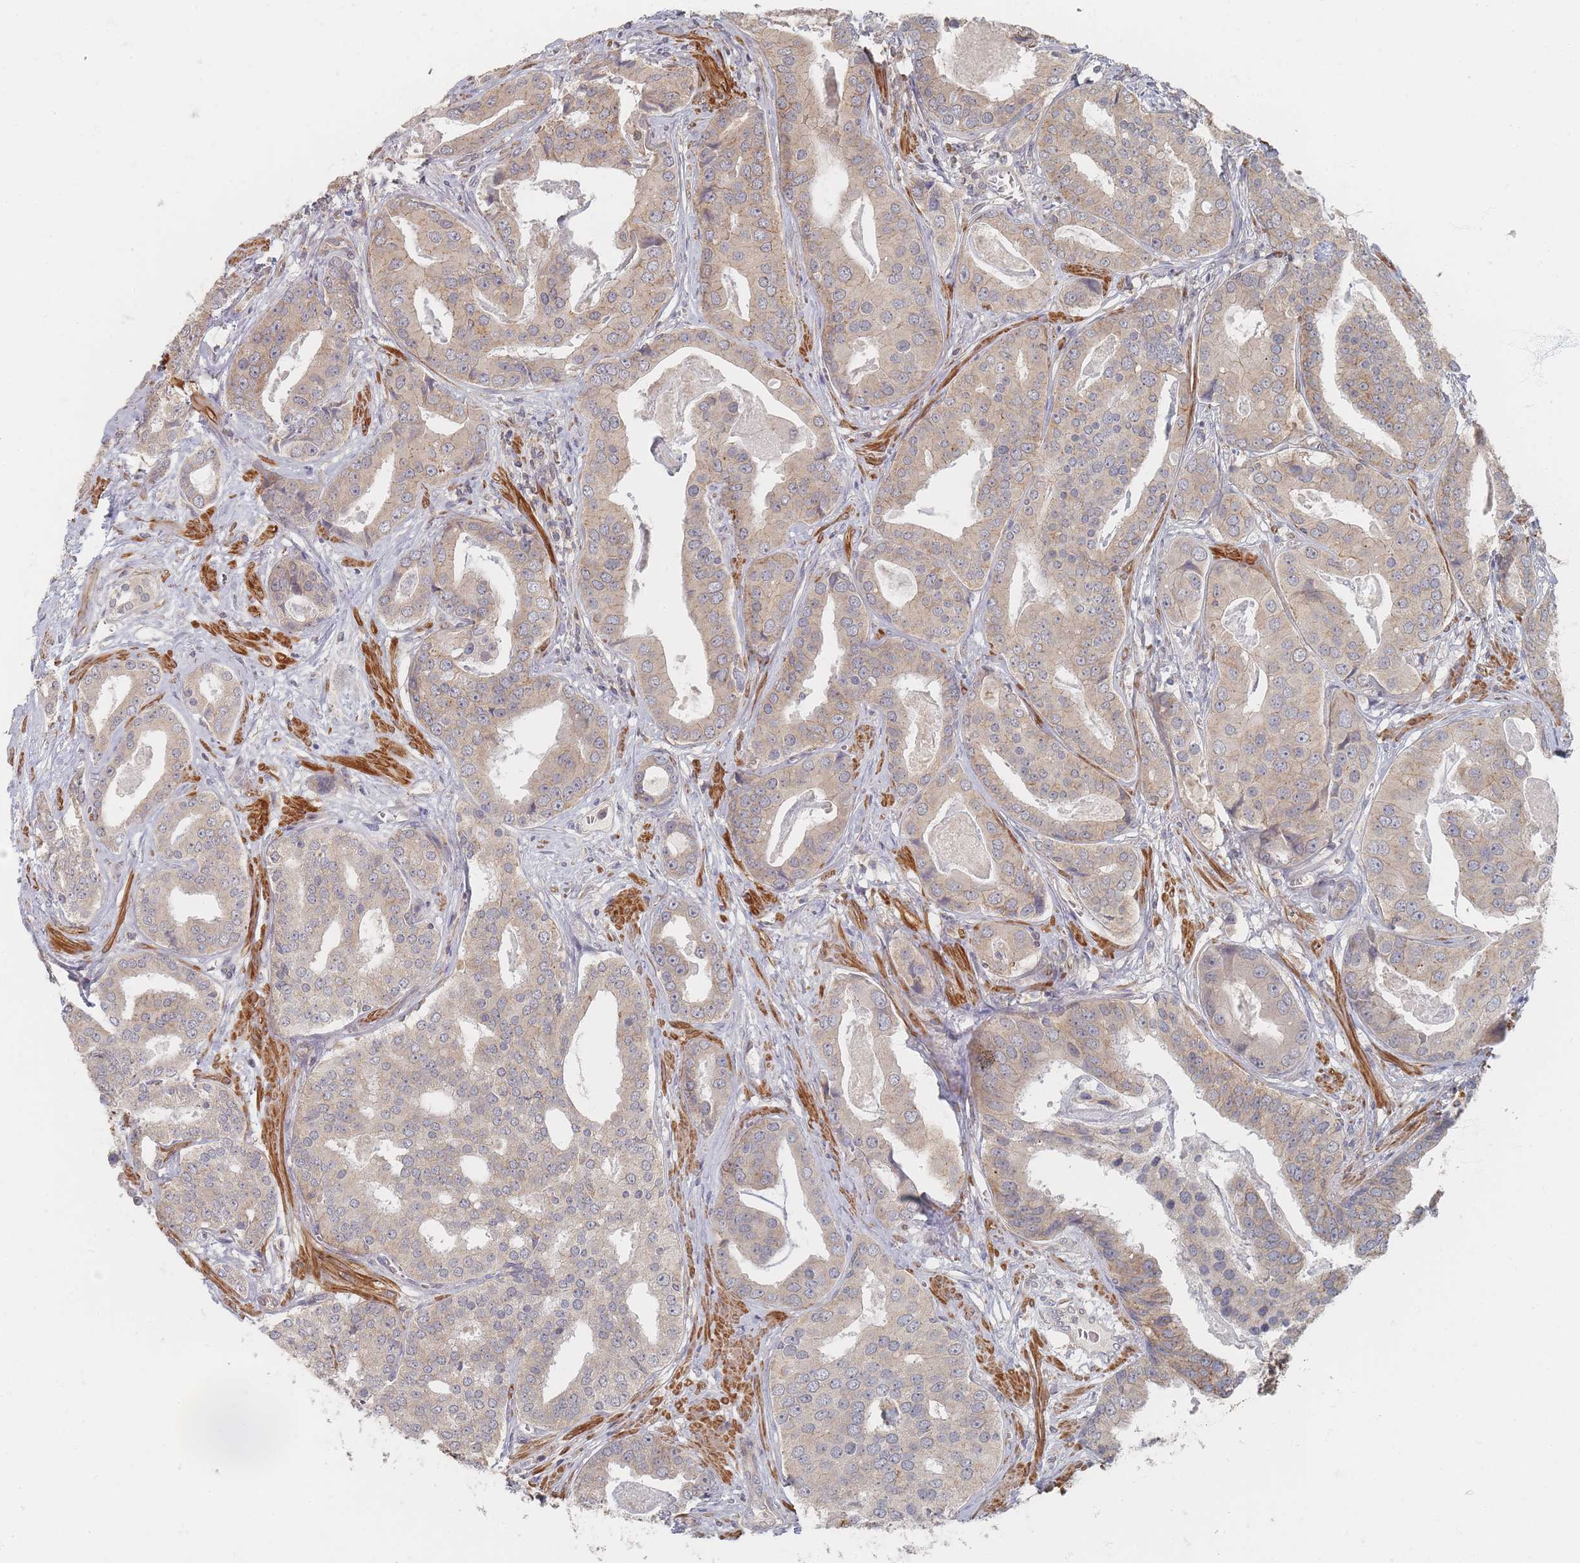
{"staining": {"intensity": "weak", "quantity": "25%-75%", "location": "cytoplasmic/membranous"}, "tissue": "prostate cancer", "cell_type": "Tumor cells", "image_type": "cancer", "snomed": [{"axis": "morphology", "description": "Adenocarcinoma, High grade"}, {"axis": "topography", "description": "Prostate"}], "caption": "The immunohistochemical stain shows weak cytoplasmic/membranous positivity in tumor cells of adenocarcinoma (high-grade) (prostate) tissue.", "gene": "GLE1", "patient": {"sex": "male", "age": 71}}